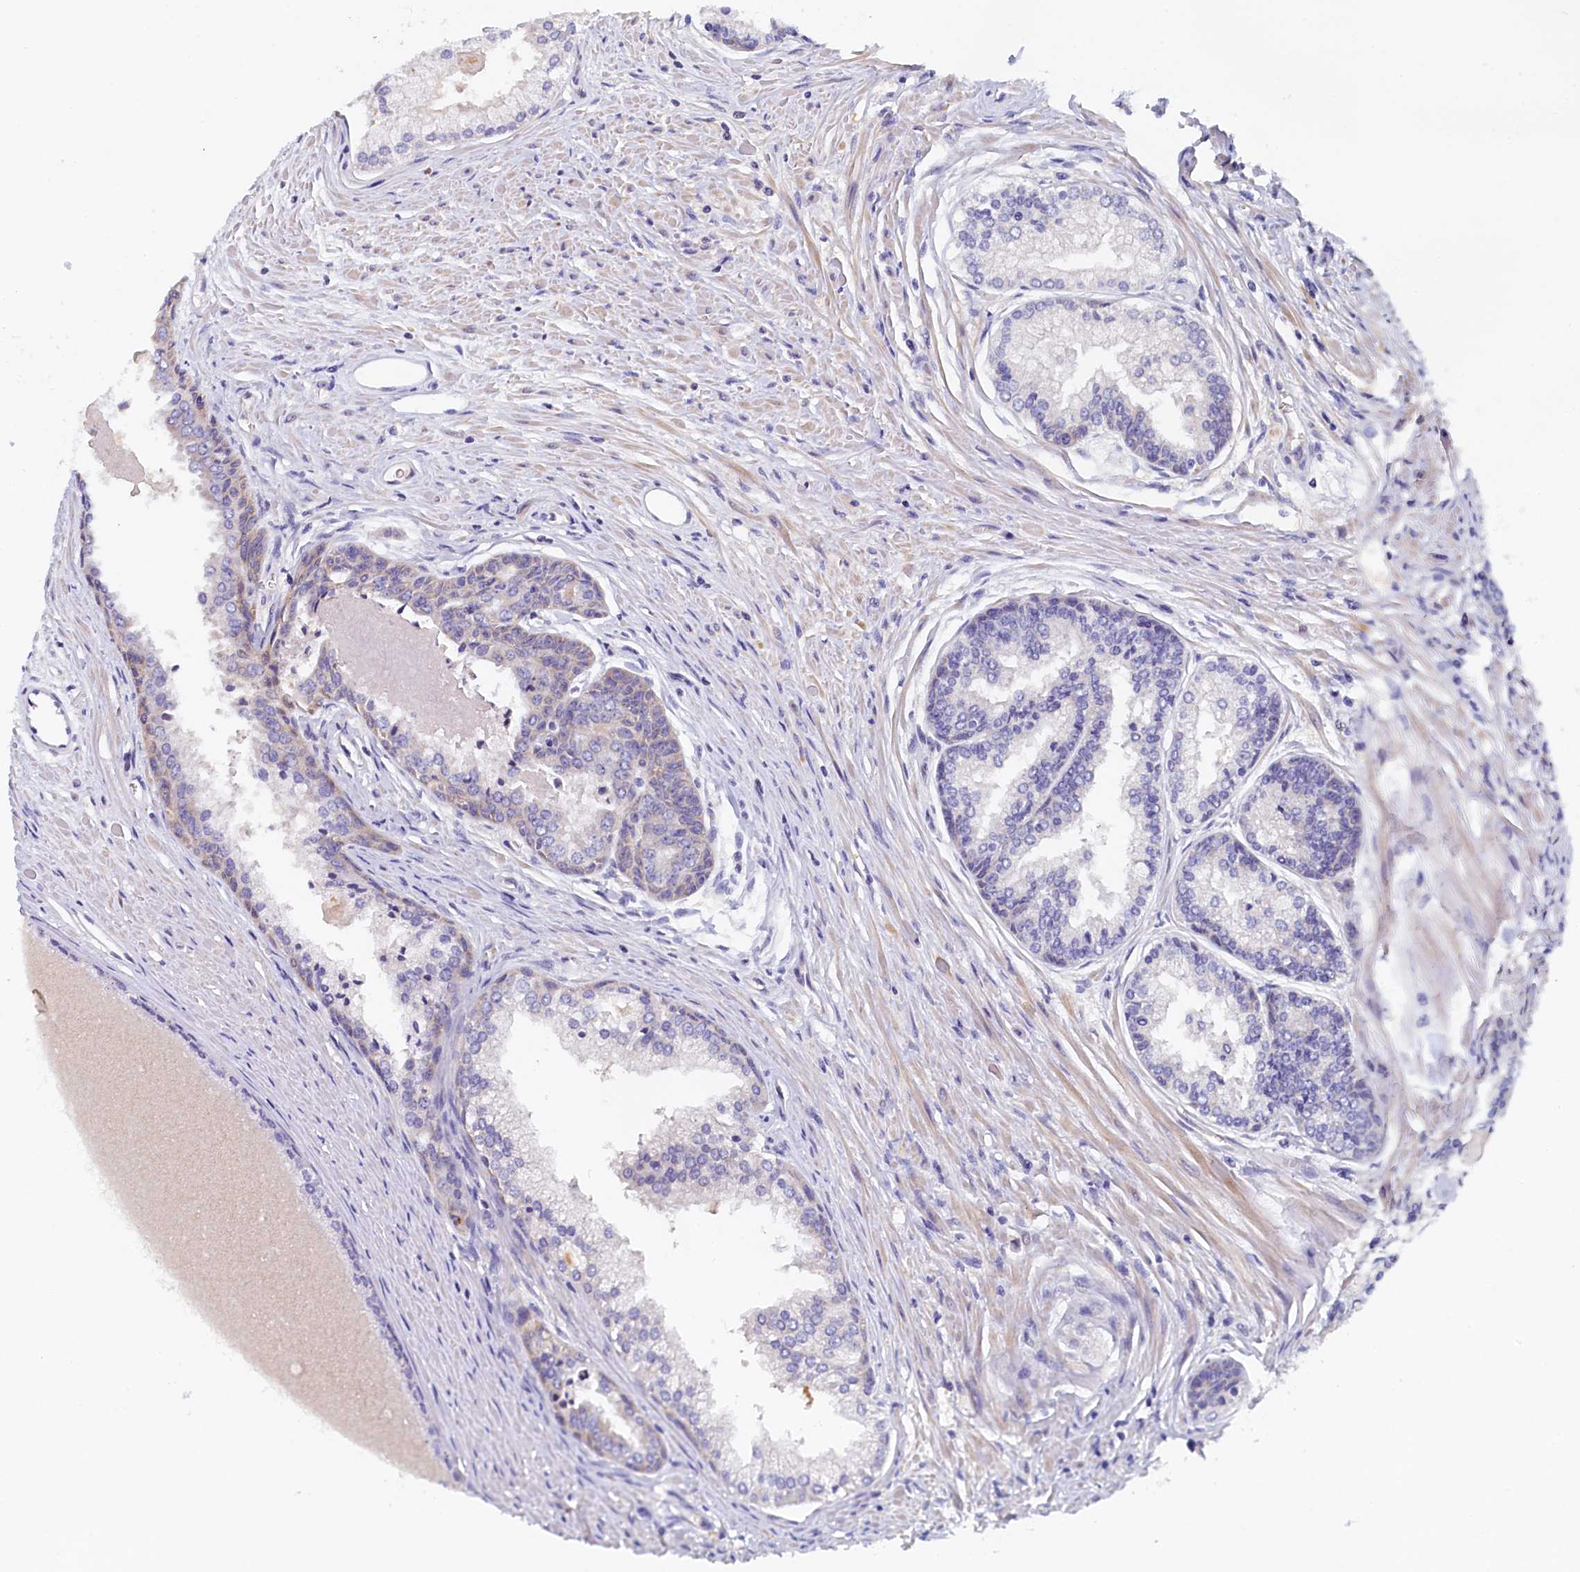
{"staining": {"intensity": "weak", "quantity": "<25%", "location": "cytoplasmic/membranous"}, "tissue": "prostate cancer", "cell_type": "Tumor cells", "image_type": "cancer", "snomed": [{"axis": "morphology", "description": "Adenocarcinoma, High grade"}, {"axis": "topography", "description": "Prostate"}], "caption": "Photomicrograph shows no protein staining in tumor cells of prostate cancer tissue.", "gene": "DTD1", "patient": {"sex": "male", "age": 68}}